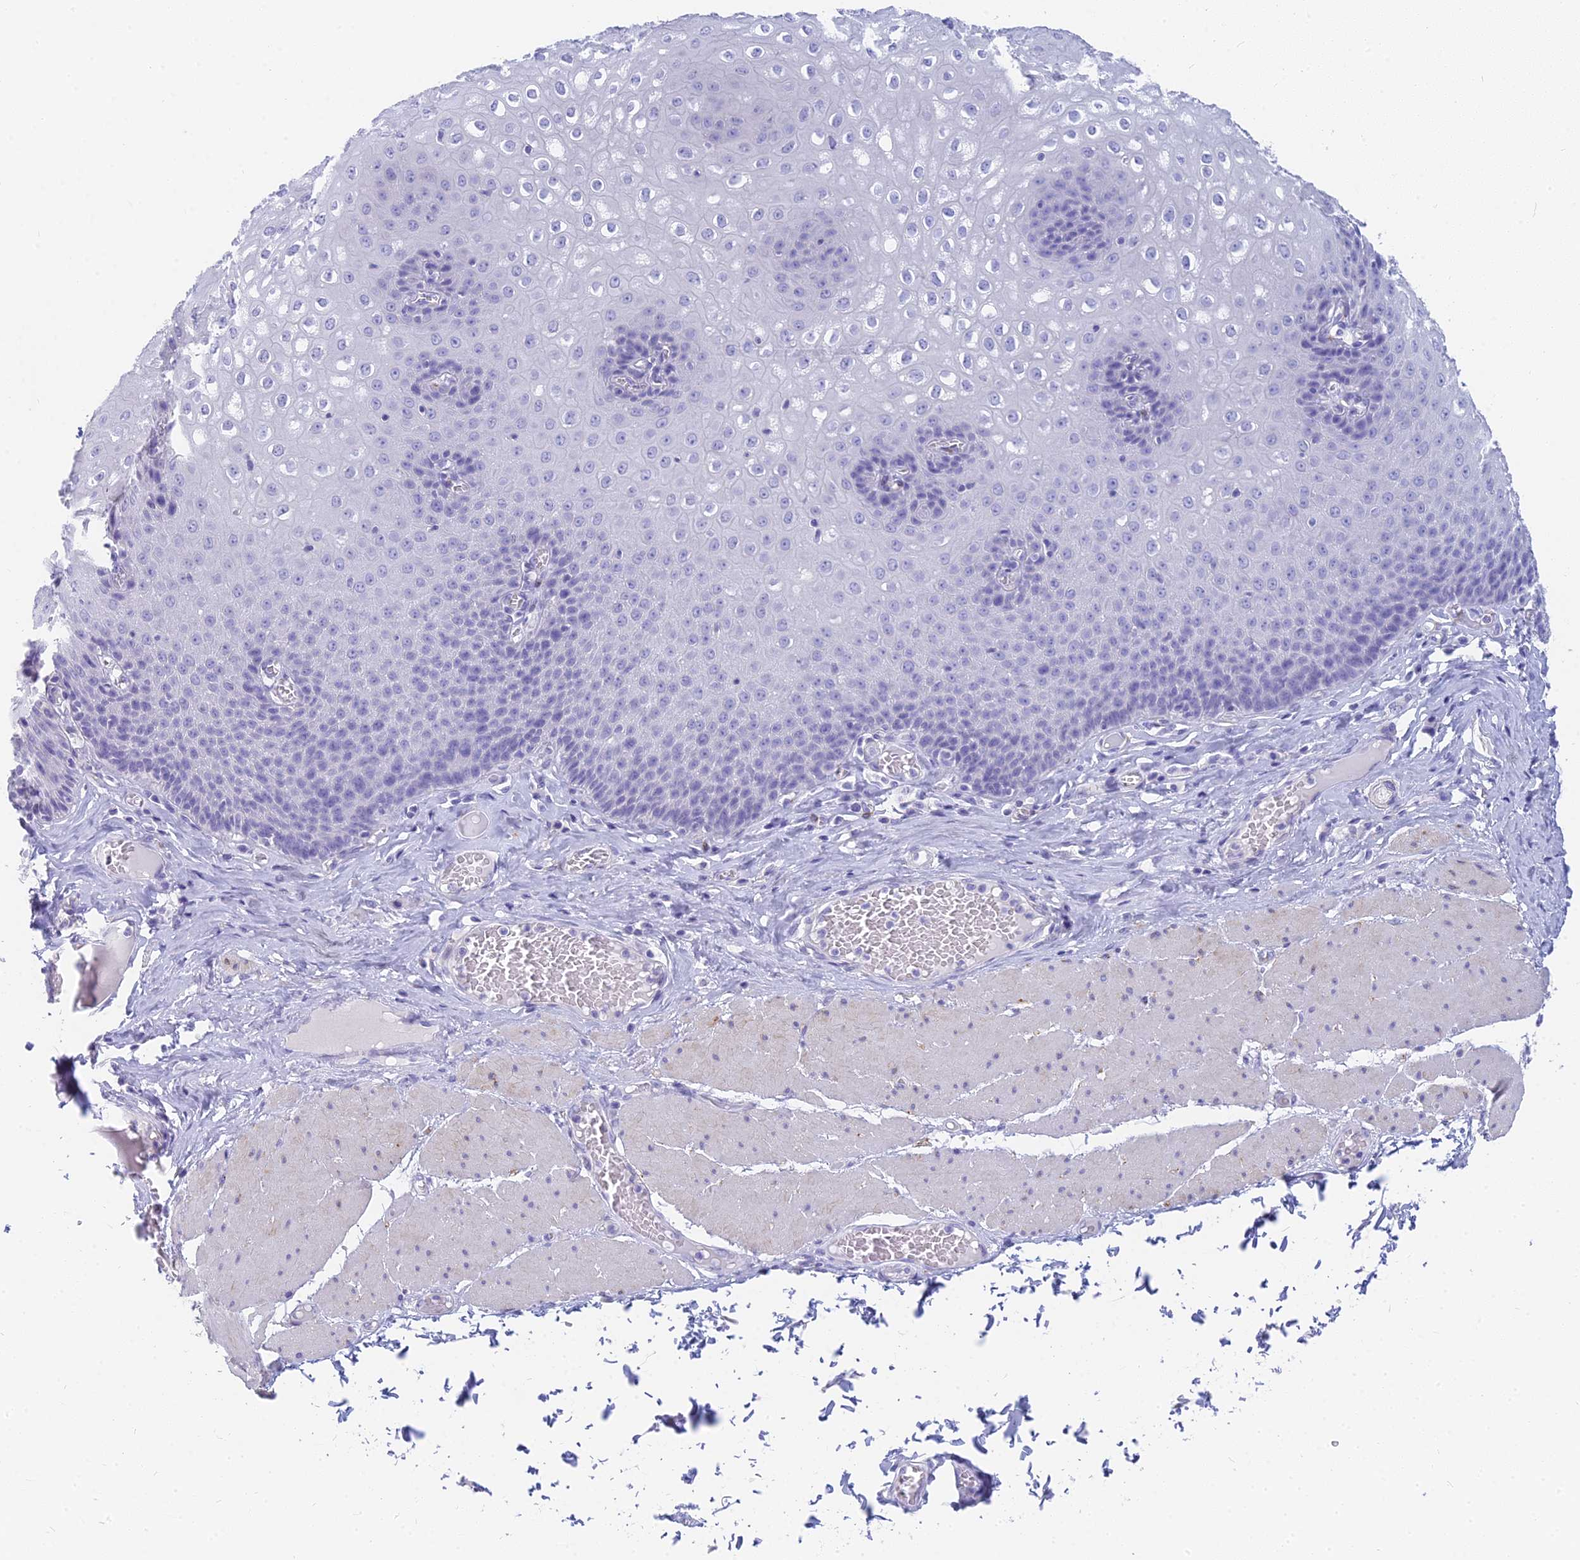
{"staining": {"intensity": "negative", "quantity": "none", "location": "none"}, "tissue": "esophagus", "cell_type": "Squamous epithelial cells", "image_type": "normal", "snomed": [{"axis": "morphology", "description": "Normal tissue, NOS"}, {"axis": "topography", "description": "Esophagus"}], "caption": "DAB immunohistochemical staining of normal esophagus displays no significant expression in squamous epithelial cells. (DAB (3,3'-diaminobenzidine) immunohistochemistry with hematoxylin counter stain).", "gene": "SLC36A2", "patient": {"sex": "male", "age": 60}}